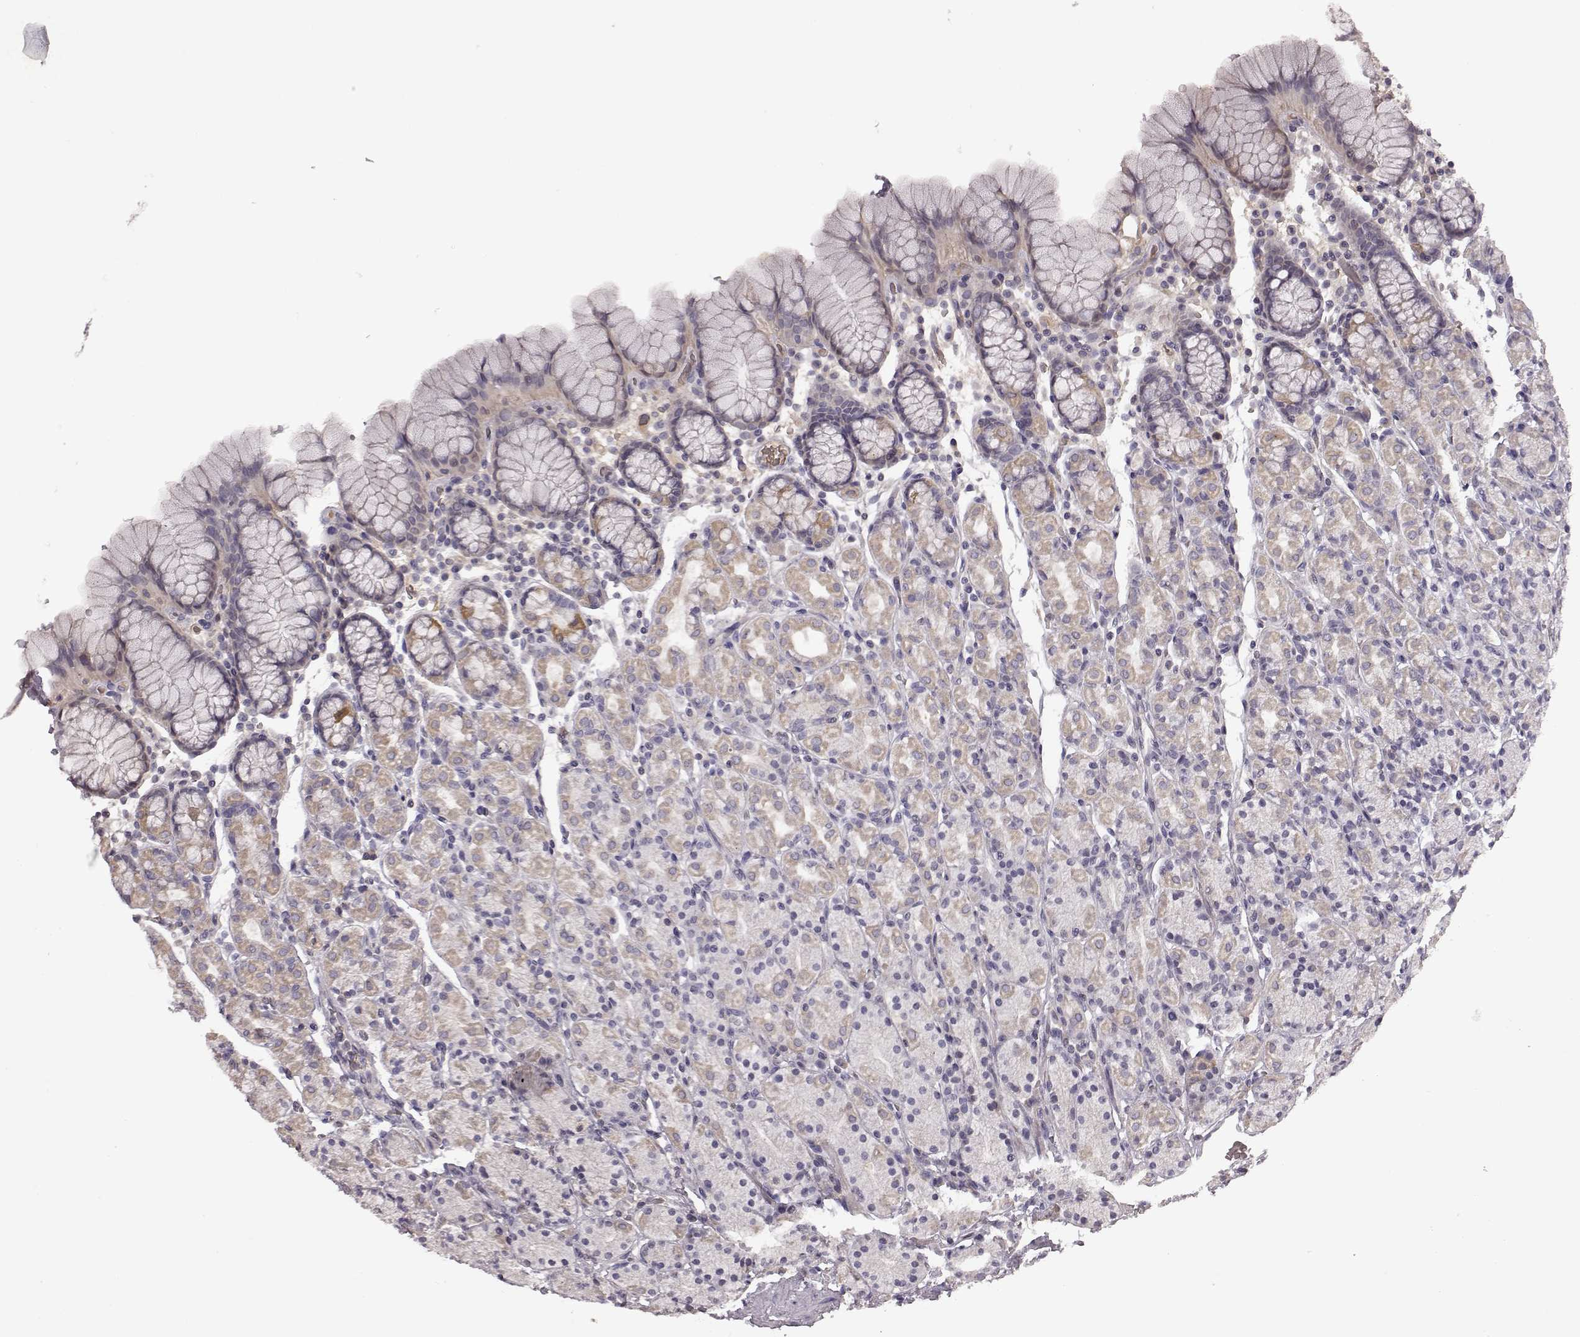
{"staining": {"intensity": "weak", "quantity": "25%-75%", "location": "cytoplasmic/membranous"}, "tissue": "stomach", "cell_type": "Glandular cells", "image_type": "normal", "snomed": [{"axis": "morphology", "description": "Normal tissue, NOS"}, {"axis": "topography", "description": "Stomach, upper"}, {"axis": "topography", "description": "Stomach"}], "caption": "Protein staining displays weak cytoplasmic/membranous staining in about 25%-75% of glandular cells in normal stomach.", "gene": "TLX3", "patient": {"sex": "male", "age": 62}}